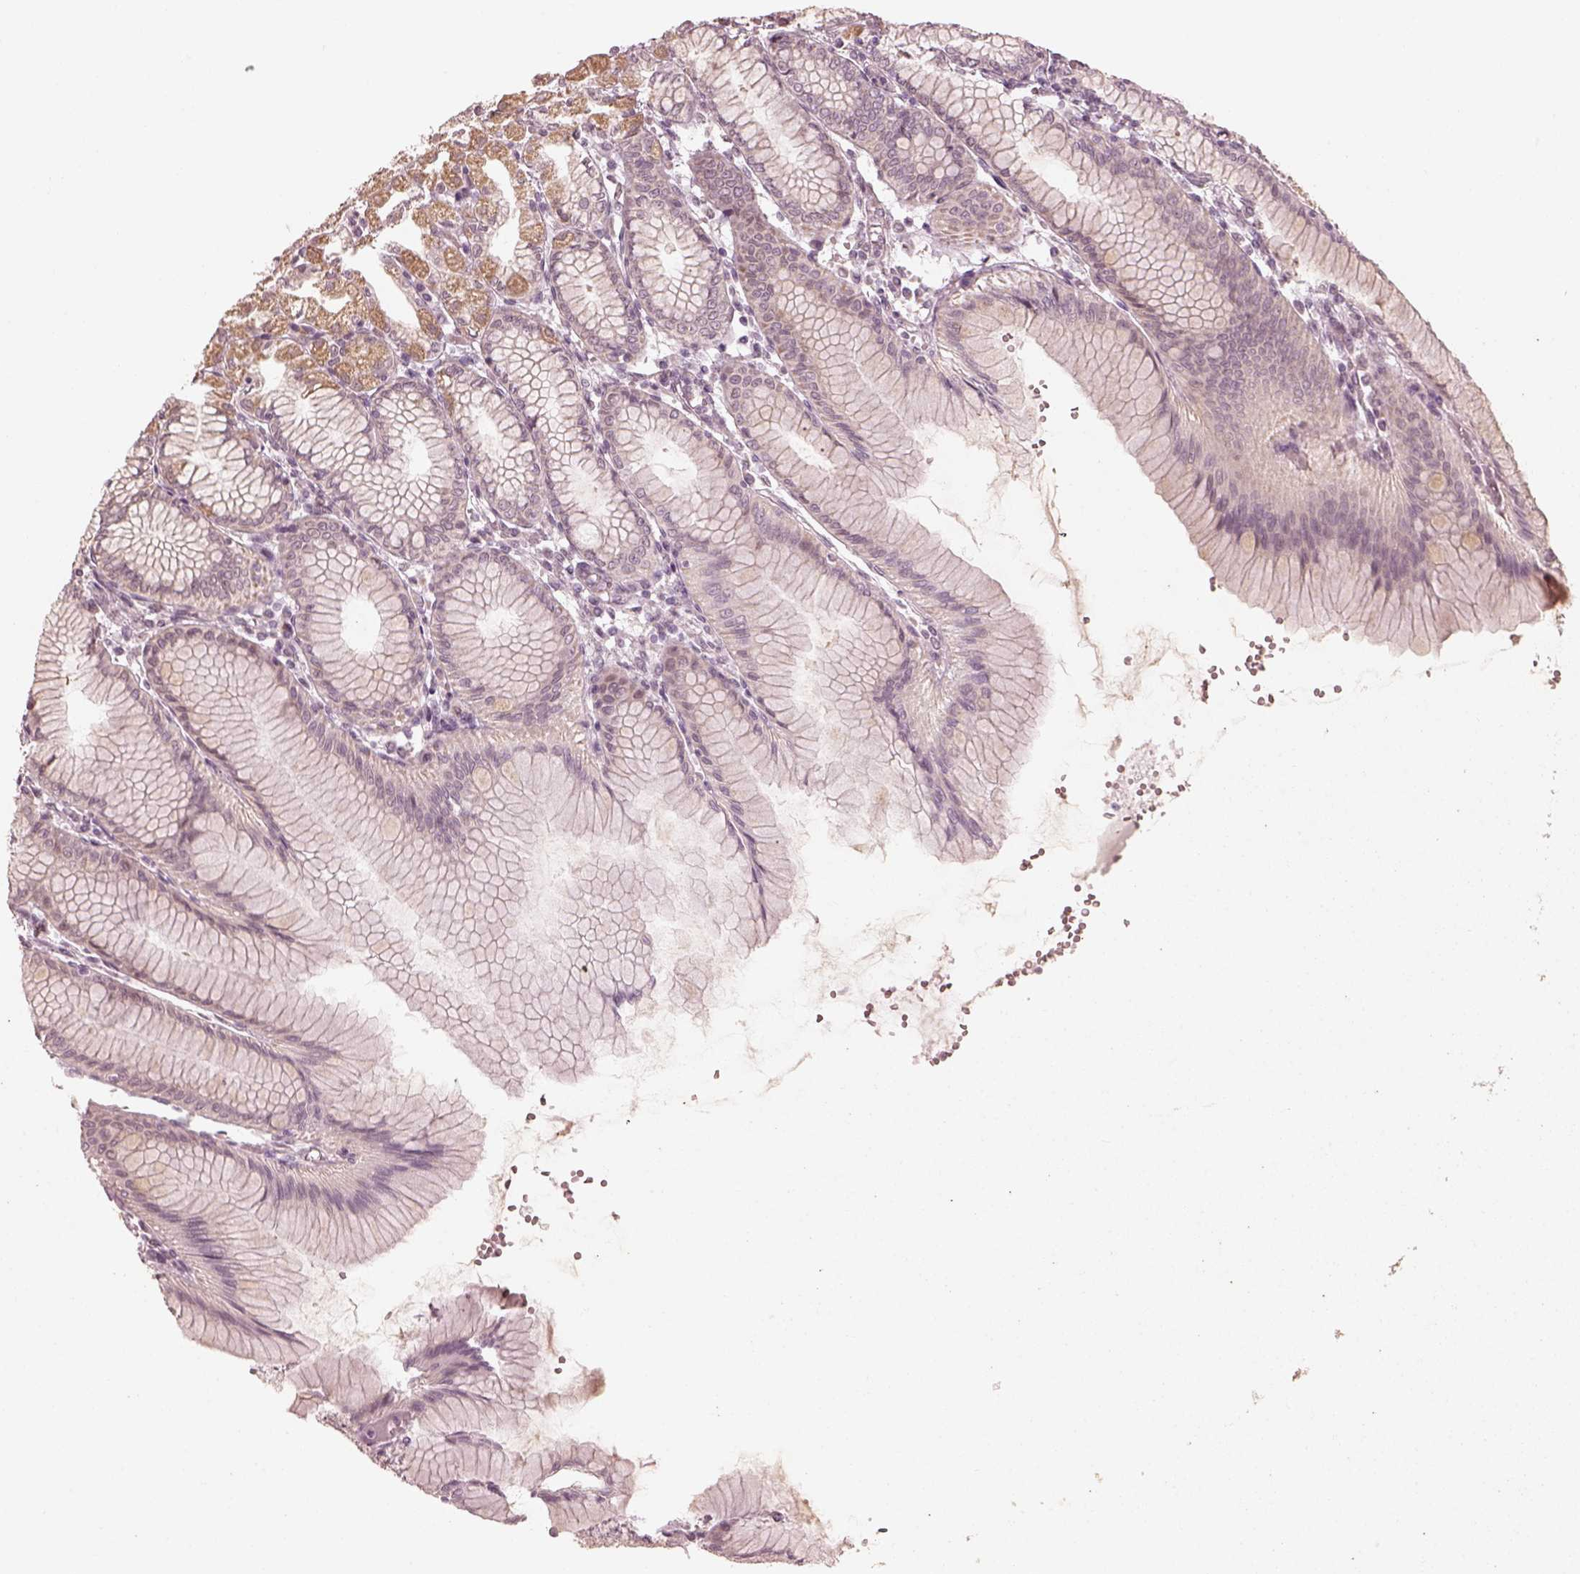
{"staining": {"intensity": "weak", "quantity": "<25%", "location": "cytoplasmic/membranous"}, "tissue": "stomach", "cell_type": "Glandular cells", "image_type": "normal", "snomed": [{"axis": "morphology", "description": "Normal tissue, NOS"}, {"axis": "topography", "description": "Skeletal muscle"}, {"axis": "topography", "description": "Stomach"}], "caption": "Glandular cells are negative for brown protein staining in benign stomach. (DAB (3,3'-diaminobenzidine) immunohistochemistry, high magnification).", "gene": "IQCB1", "patient": {"sex": "female", "age": 57}}